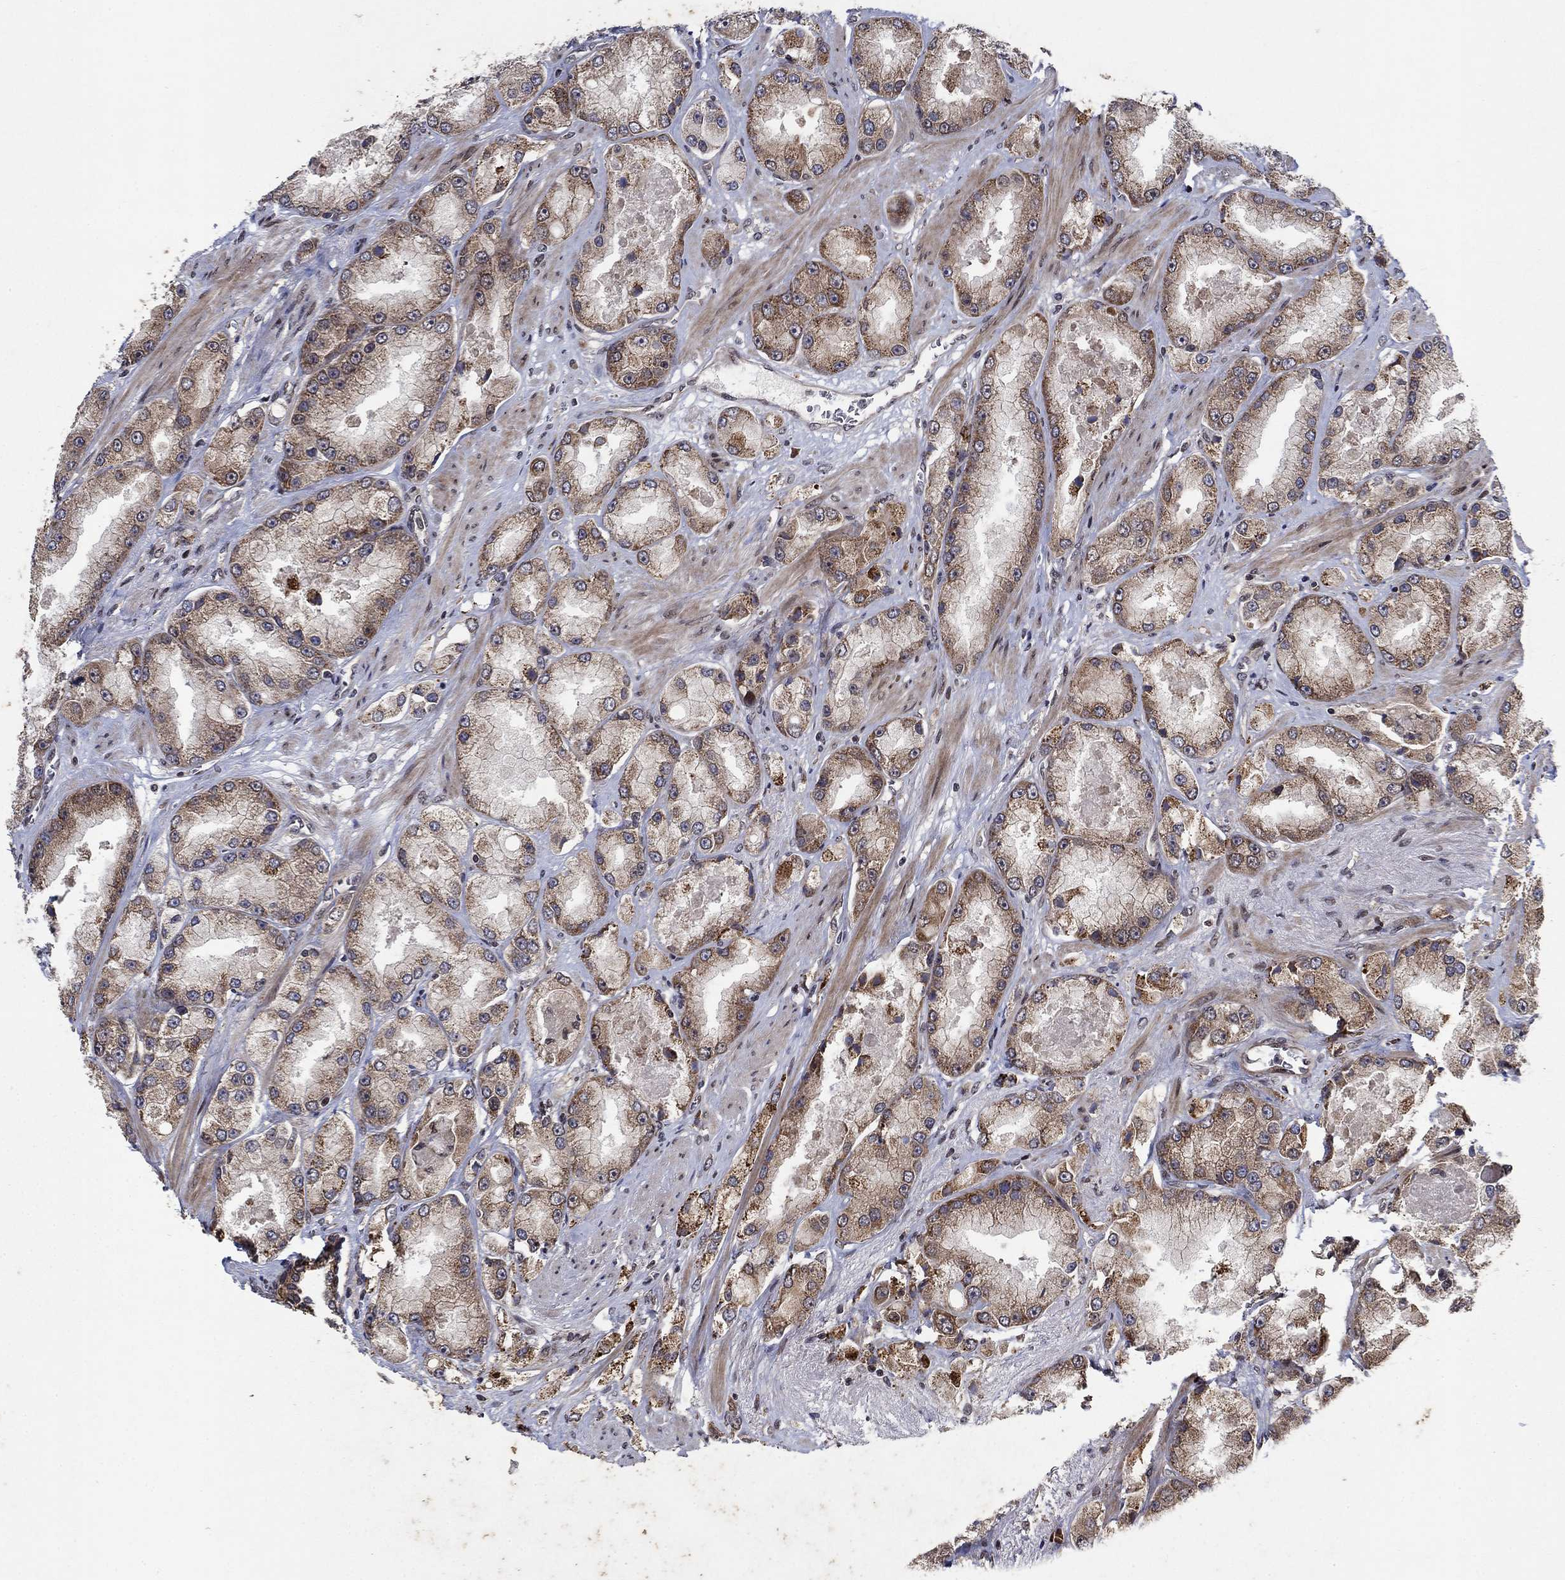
{"staining": {"intensity": "moderate", "quantity": "25%-75%", "location": "cytoplasmic/membranous"}, "tissue": "prostate cancer", "cell_type": "Tumor cells", "image_type": "cancer", "snomed": [{"axis": "morphology", "description": "Adenocarcinoma, NOS"}, {"axis": "topography", "description": "Prostate and seminal vesicle, NOS"}, {"axis": "topography", "description": "Prostate"}], "caption": "Tumor cells exhibit moderate cytoplasmic/membranous staining in about 25%-75% of cells in prostate cancer.", "gene": "PRICKLE4", "patient": {"sex": "male", "age": 64}}